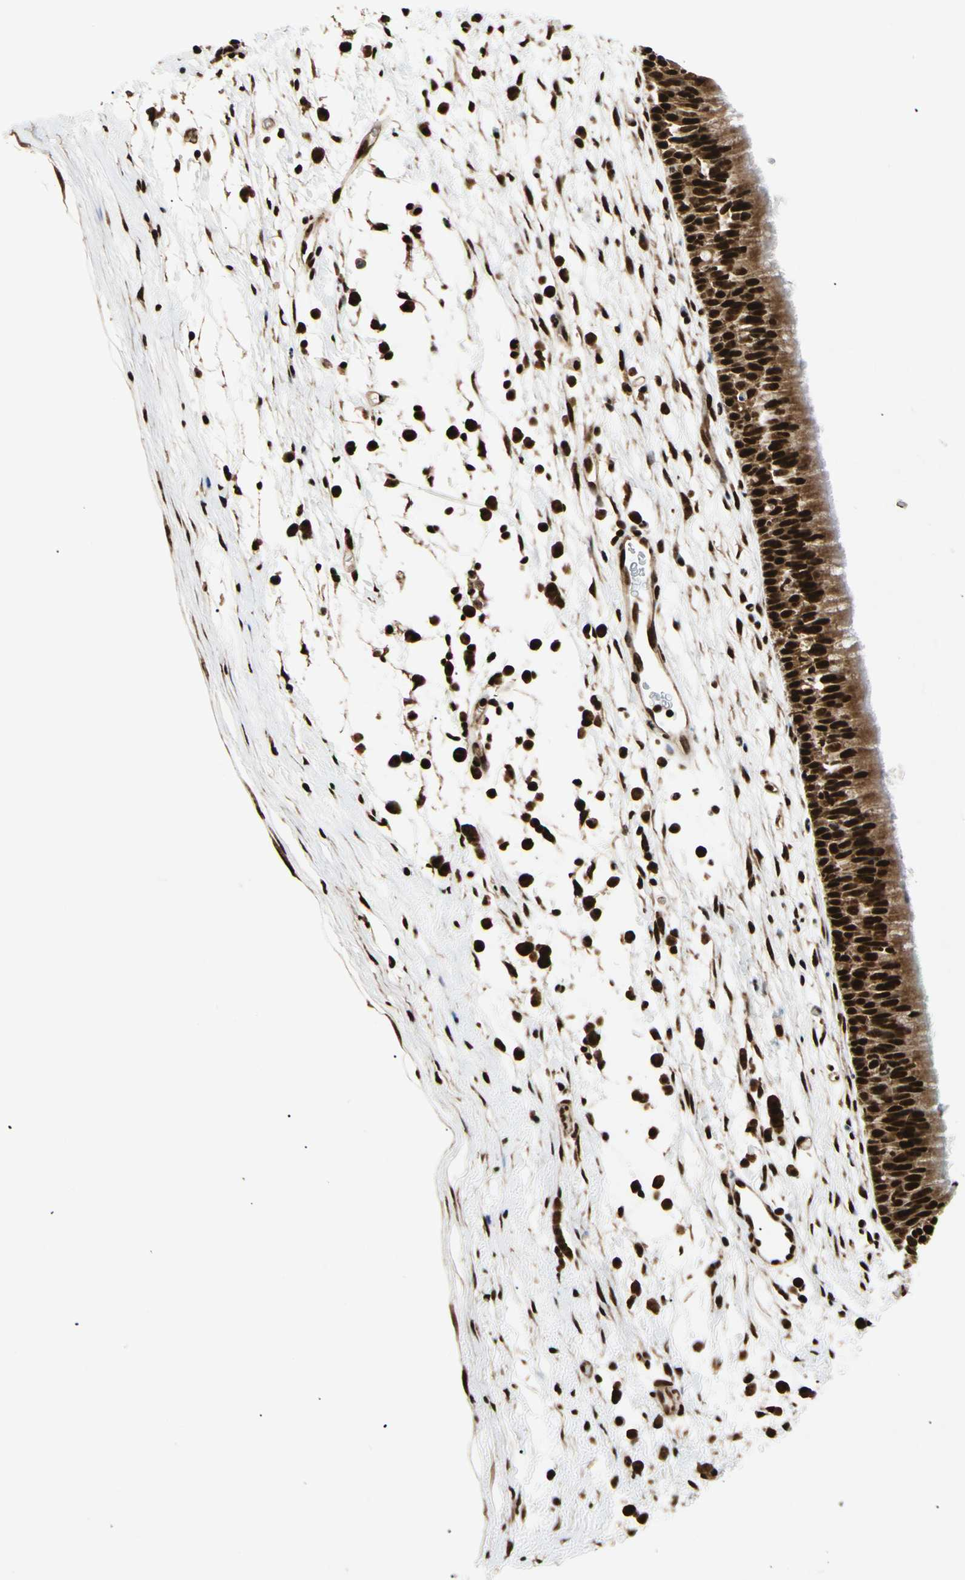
{"staining": {"intensity": "strong", "quantity": ">75%", "location": "cytoplasmic/membranous,nuclear"}, "tissue": "nasopharynx", "cell_type": "Respiratory epithelial cells", "image_type": "normal", "snomed": [{"axis": "morphology", "description": "Normal tissue, NOS"}, {"axis": "topography", "description": "Nasopharynx"}], "caption": "This is a micrograph of immunohistochemistry staining of normal nasopharynx, which shows strong expression in the cytoplasmic/membranous,nuclear of respiratory epithelial cells.", "gene": "EIF1AX", "patient": {"sex": "male", "age": 13}}